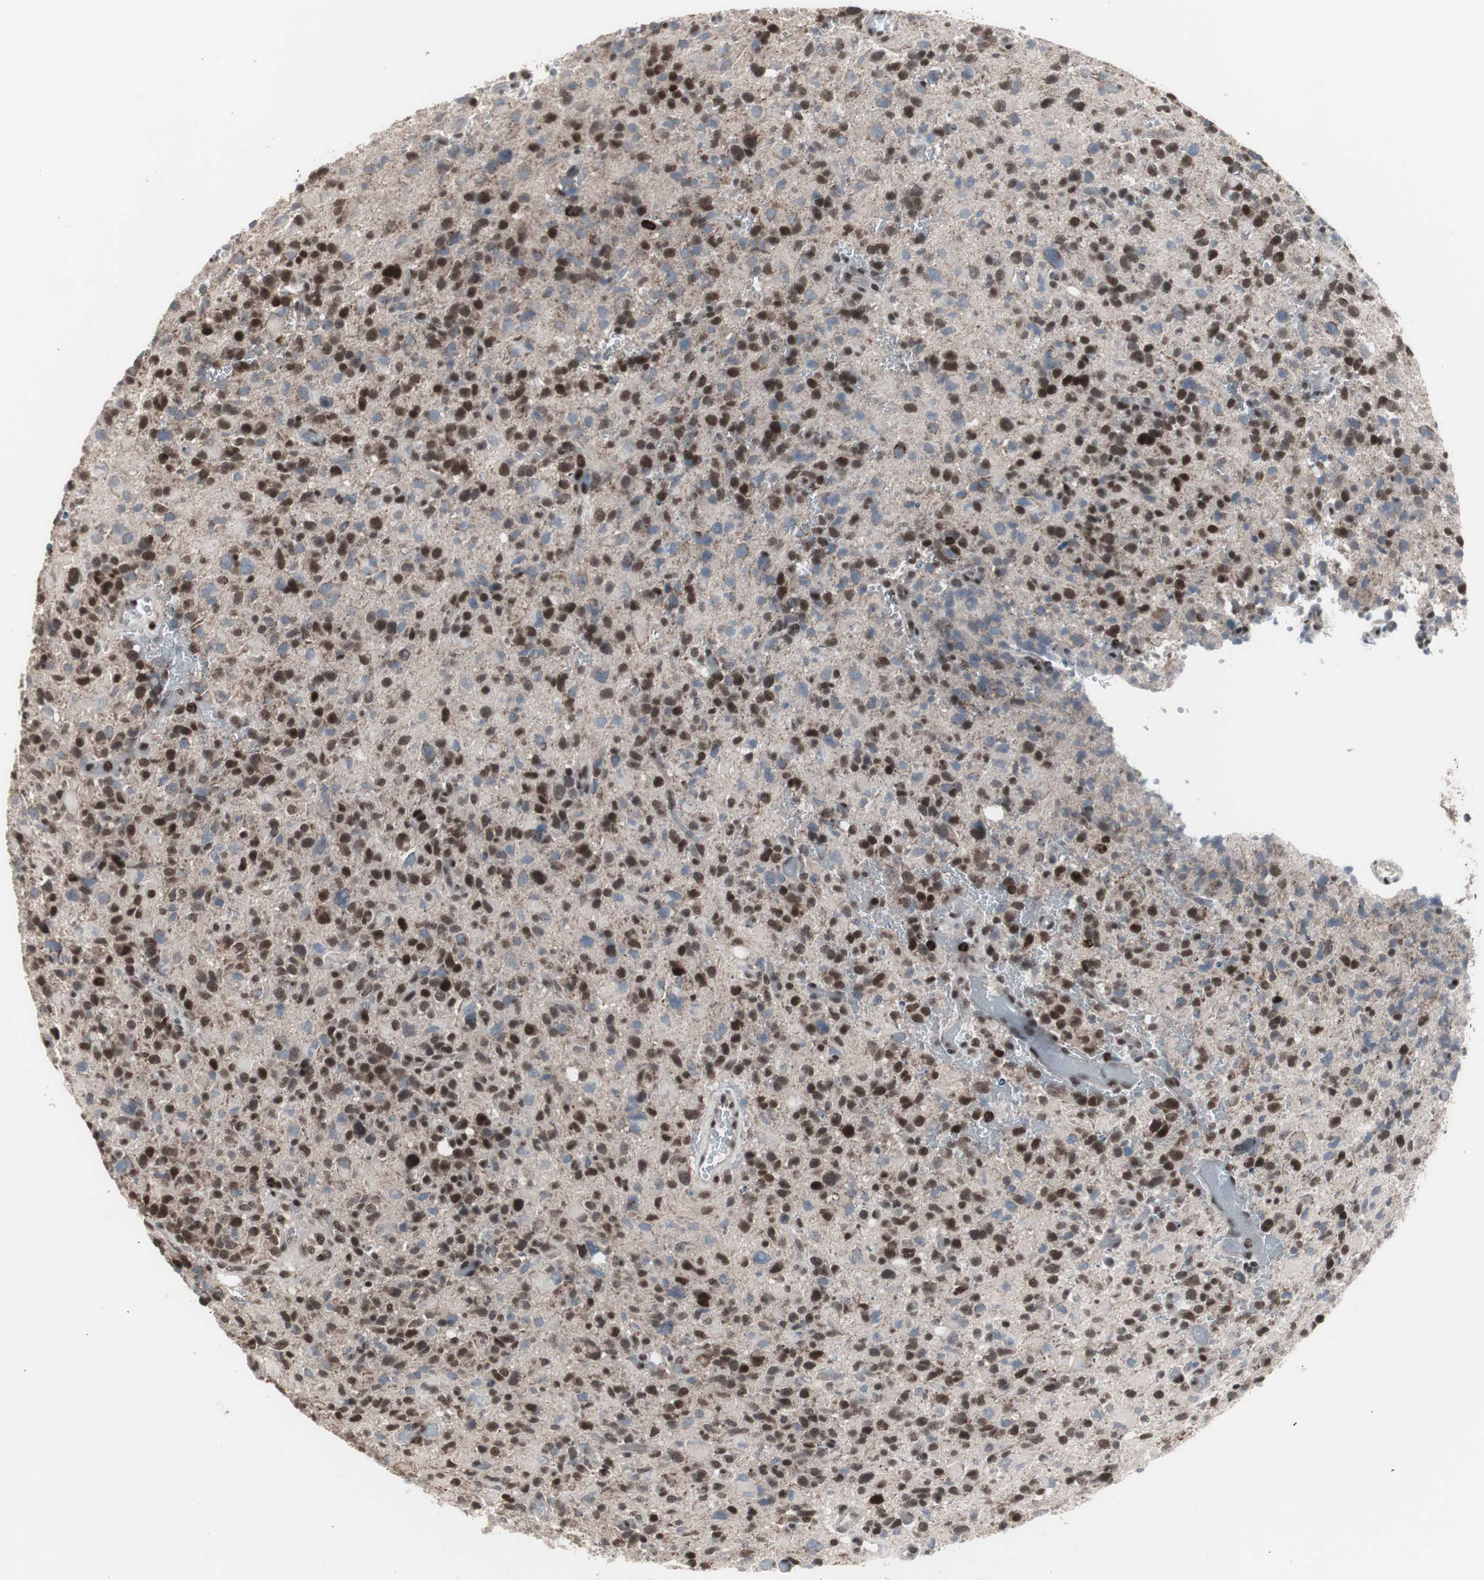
{"staining": {"intensity": "strong", "quantity": "25%-75%", "location": "nuclear"}, "tissue": "glioma", "cell_type": "Tumor cells", "image_type": "cancer", "snomed": [{"axis": "morphology", "description": "Glioma, malignant, High grade"}, {"axis": "topography", "description": "Brain"}], "caption": "A brown stain shows strong nuclear staining of a protein in glioma tumor cells.", "gene": "RXRA", "patient": {"sex": "male", "age": 48}}